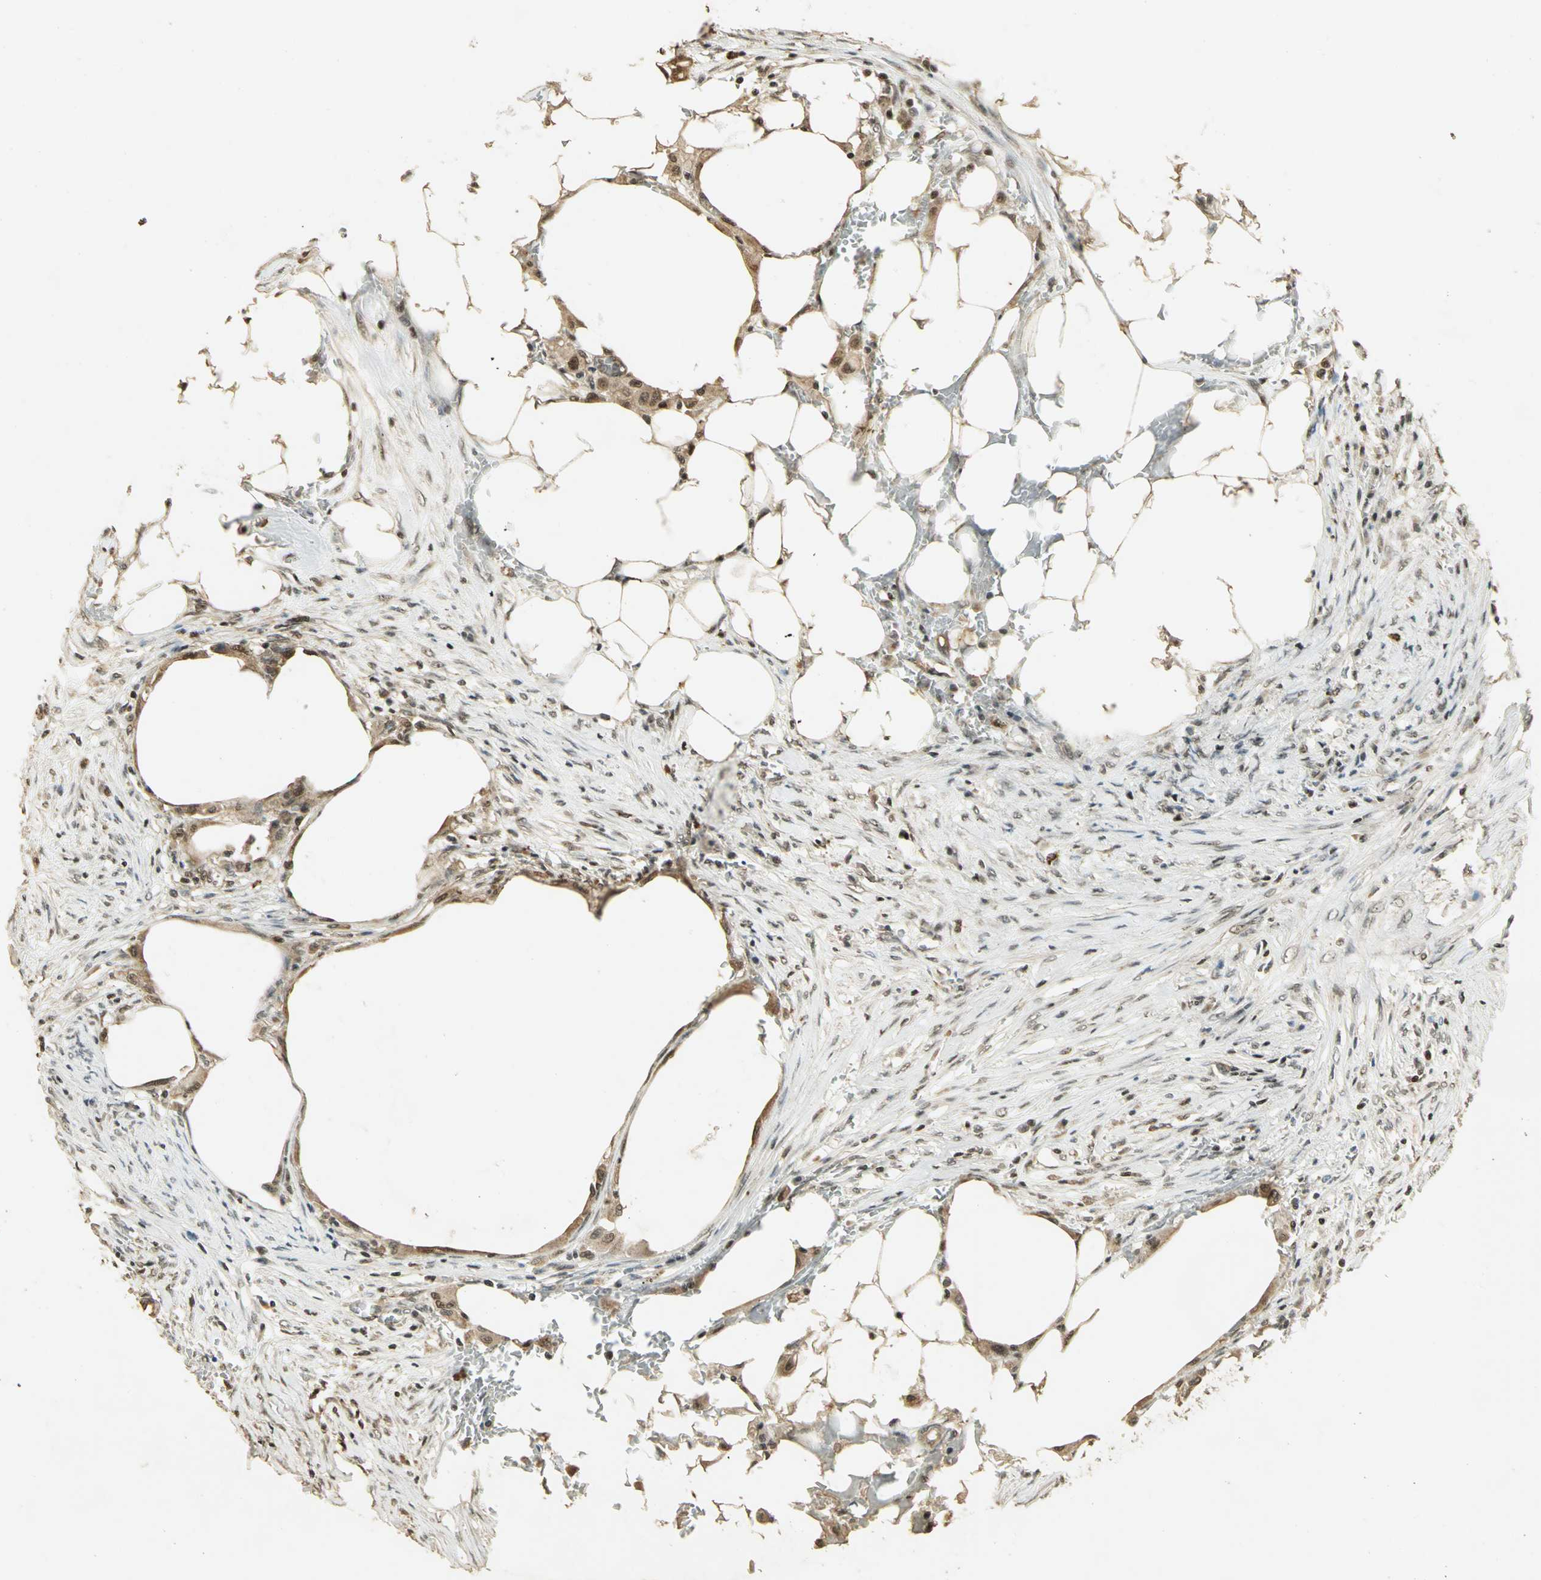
{"staining": {"intensity": "strong", "quantity": ">75%", "location": "nuclear"}, "tissue": "colorectal cancer", "cell_type": "Tumor cells", "image_type": "cancer", "snomed": [{"axis": "morphology", "description": "Adenocarcinoma, NOS"}, {"axis": "topography", "description": "Colon"}], "caption": "Adenocarcinoma (colorectal) stained for a protein reveals strong nuclear positivity in tumor cells. (DAB IHC with brightfield microscopy, high magnification).", "gene": "ELF1", "patient": {"sex": "male", "age": 71}}